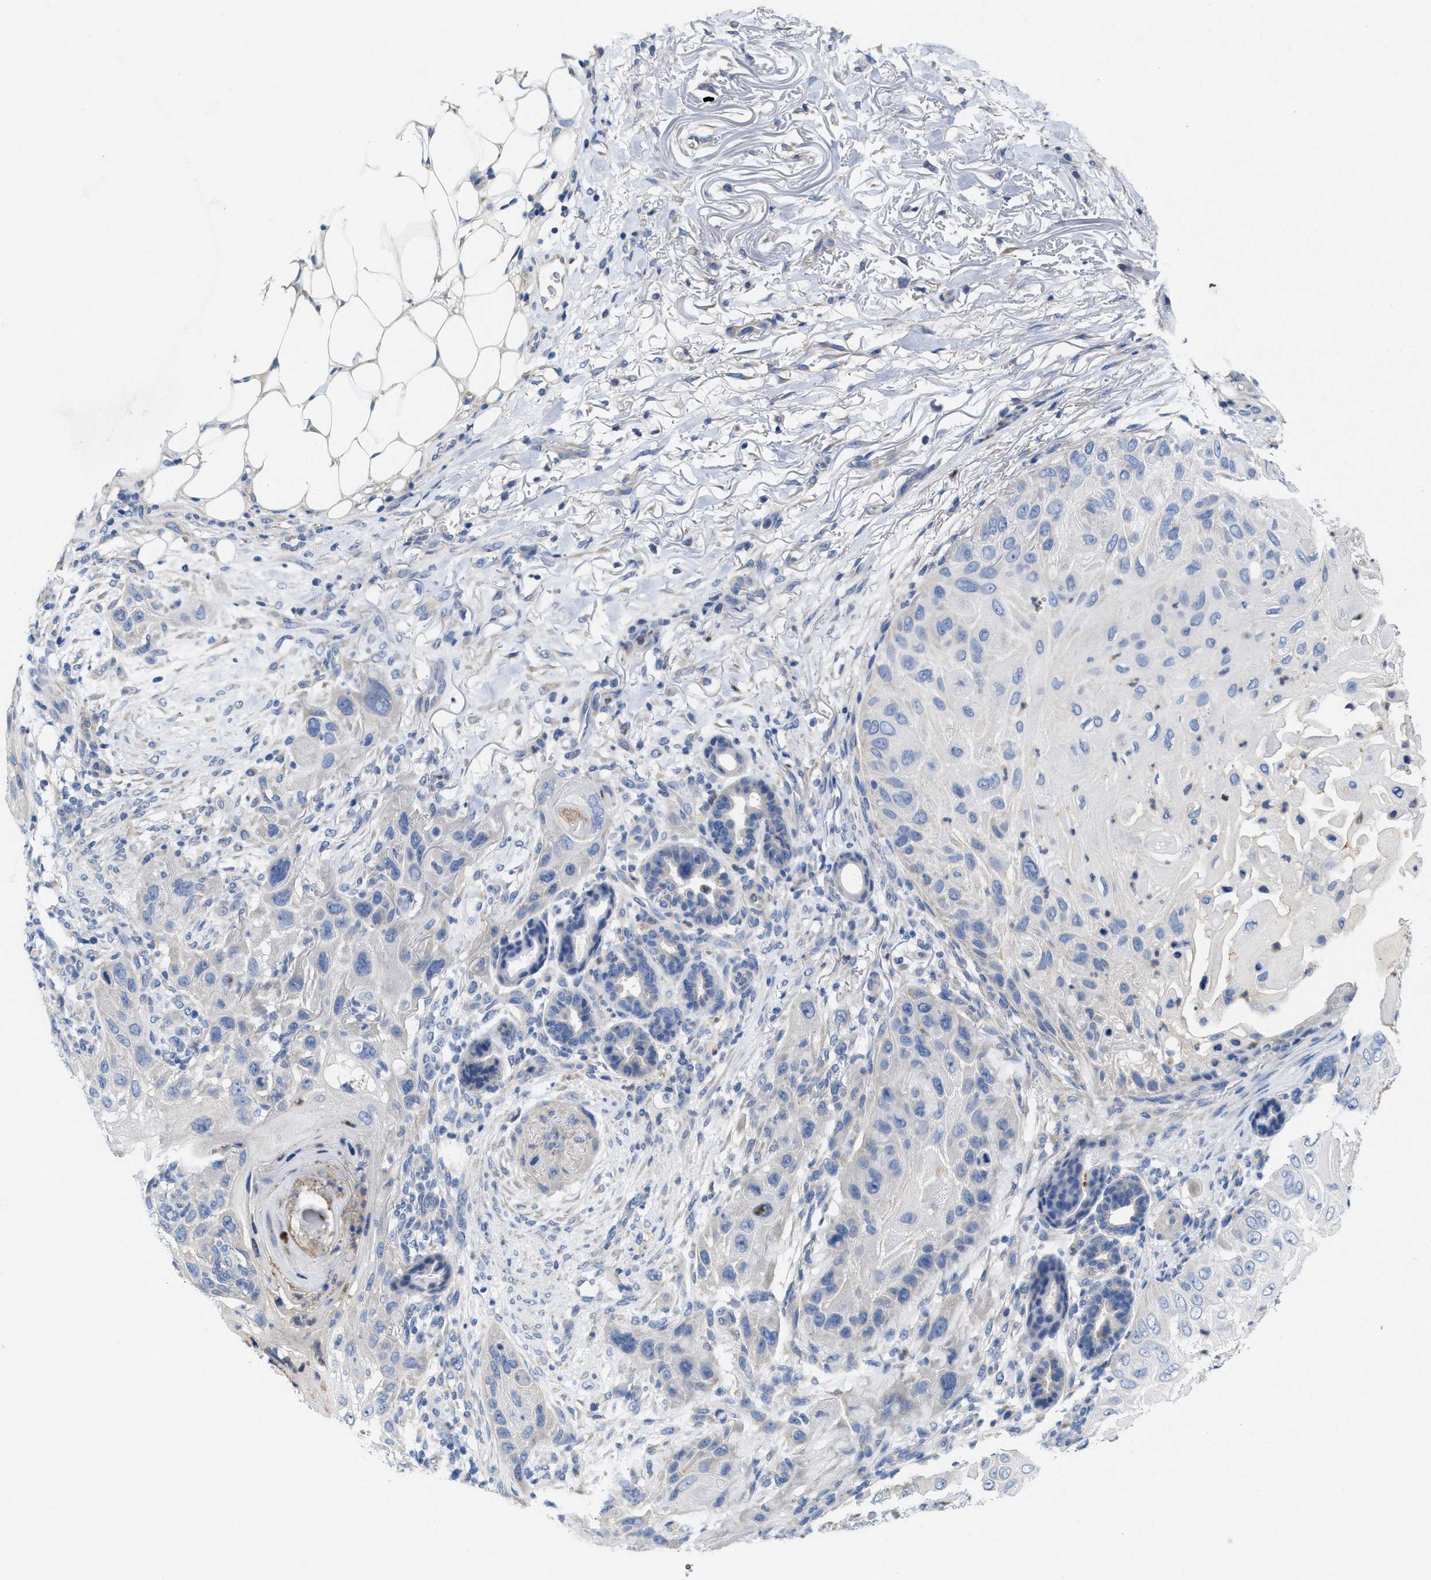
{"staining": {"intensity": "negative", "quantity": "none", "location": "none"}, "tissue": "skin cancer", "cell_type": "Tumor cells", "image_type": "cancer", "snomed": [{"axis": "morphology", "description": "Squamous cell carcinoma, NOS"}, {"axis": "topography", "description": "Skin"}], "caption": "The photomicrograph reveals no staining of tumor cells in skin squamous cell carcinoma.", "gene": "CPA2", "patient": {"sex": "female", "age": 77}}